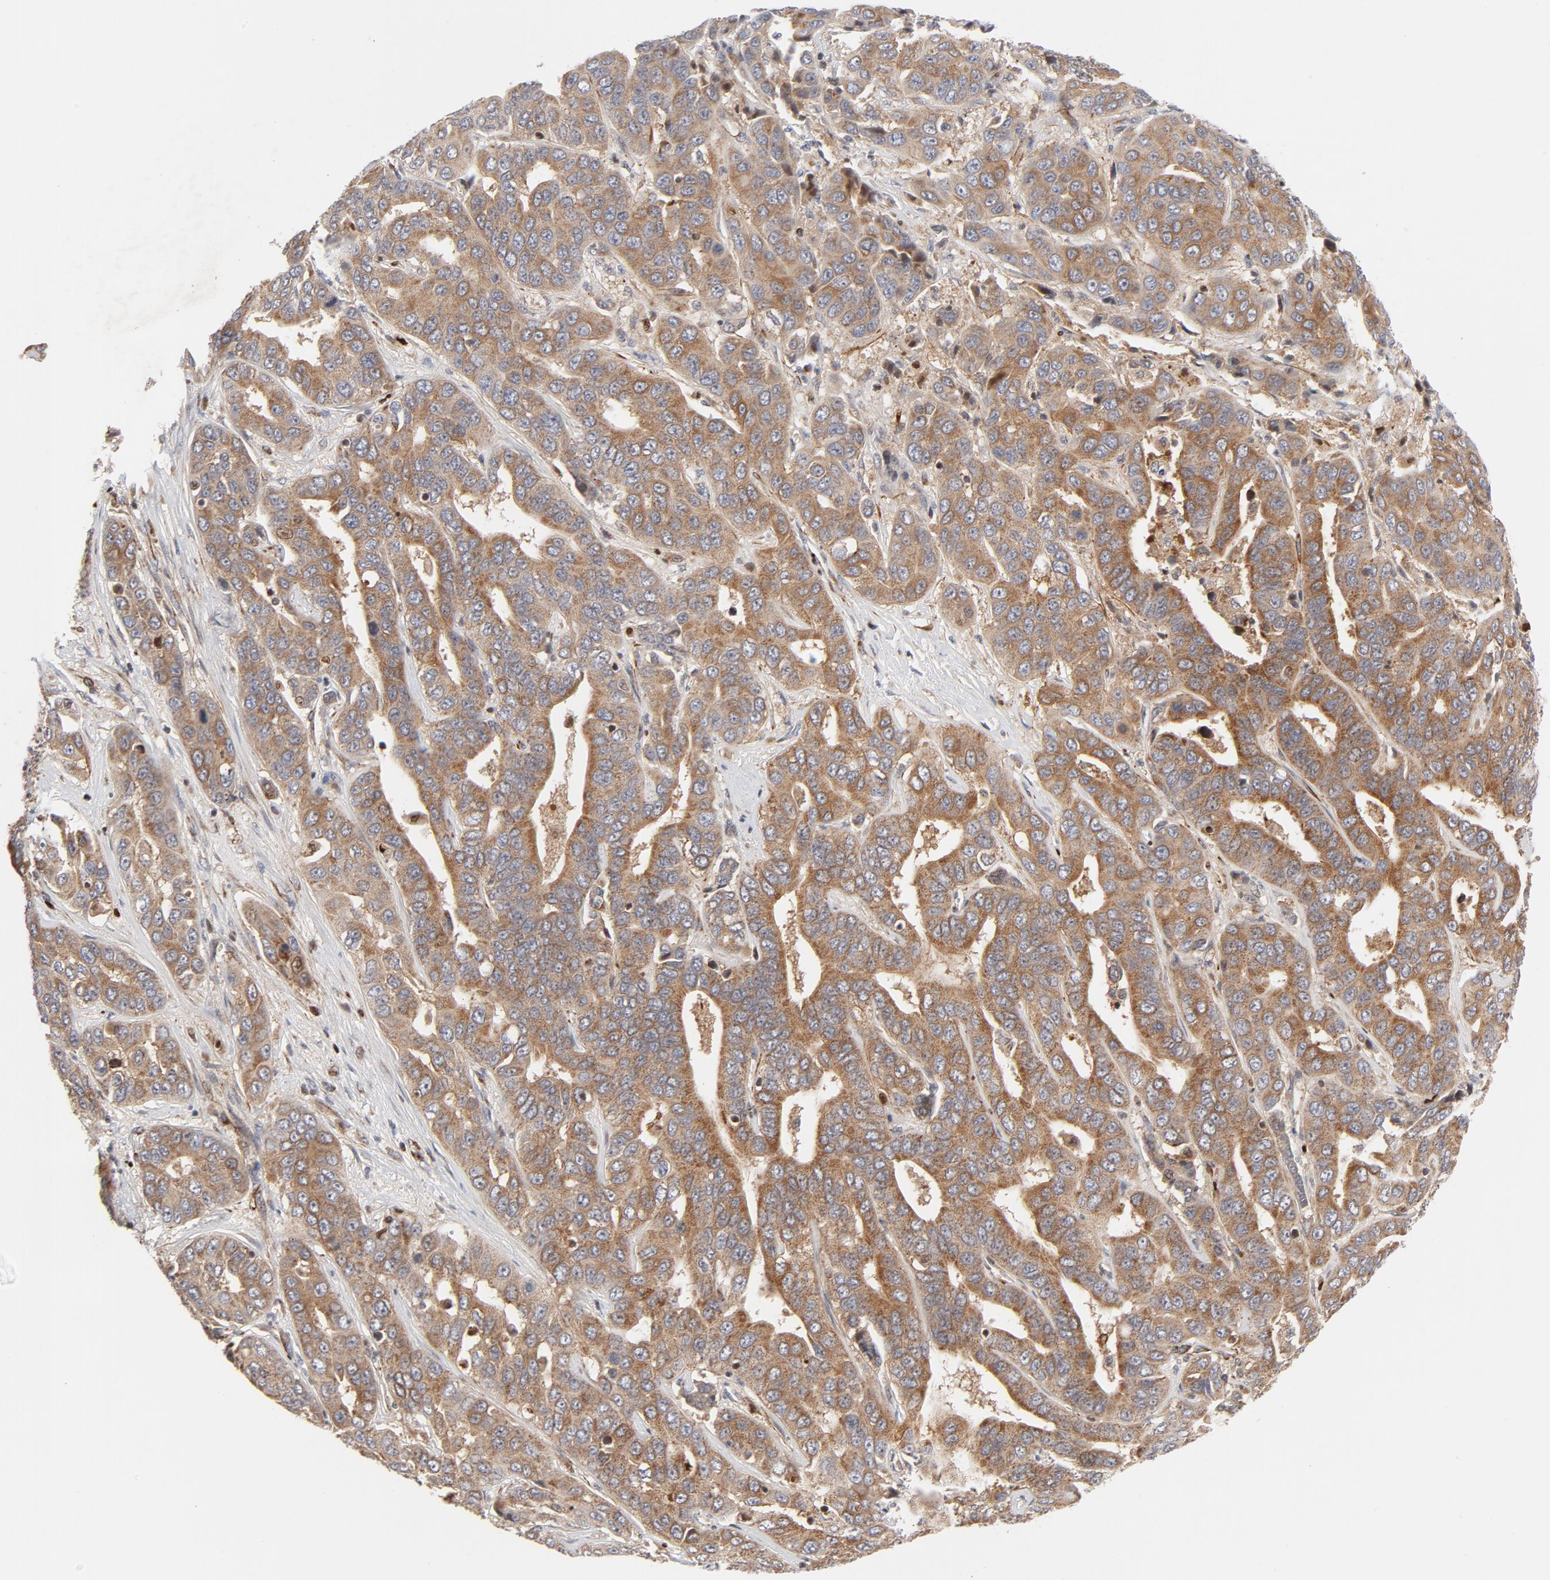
{"staining": {"intensity": "moderate", "quantity": ">75%", "location": "cytoplasmic/membranous"}, "tissue": "liver cancer", "cell_type": "Tumor cells", "image_type": "cancer", "snomed": [{"axis": "morphology", "description": "Cholangiocarcinoma"}, {"axis": "topography", "description": "Liver"}], "caption": "Human liver cancer stained with a brown dye demonstrates moderate cytoplasmic/membranous positive positivity in about >75% of tumor cells.", "gene": "DNAAF2", "patient": {"sex": "female", "age": 52}}